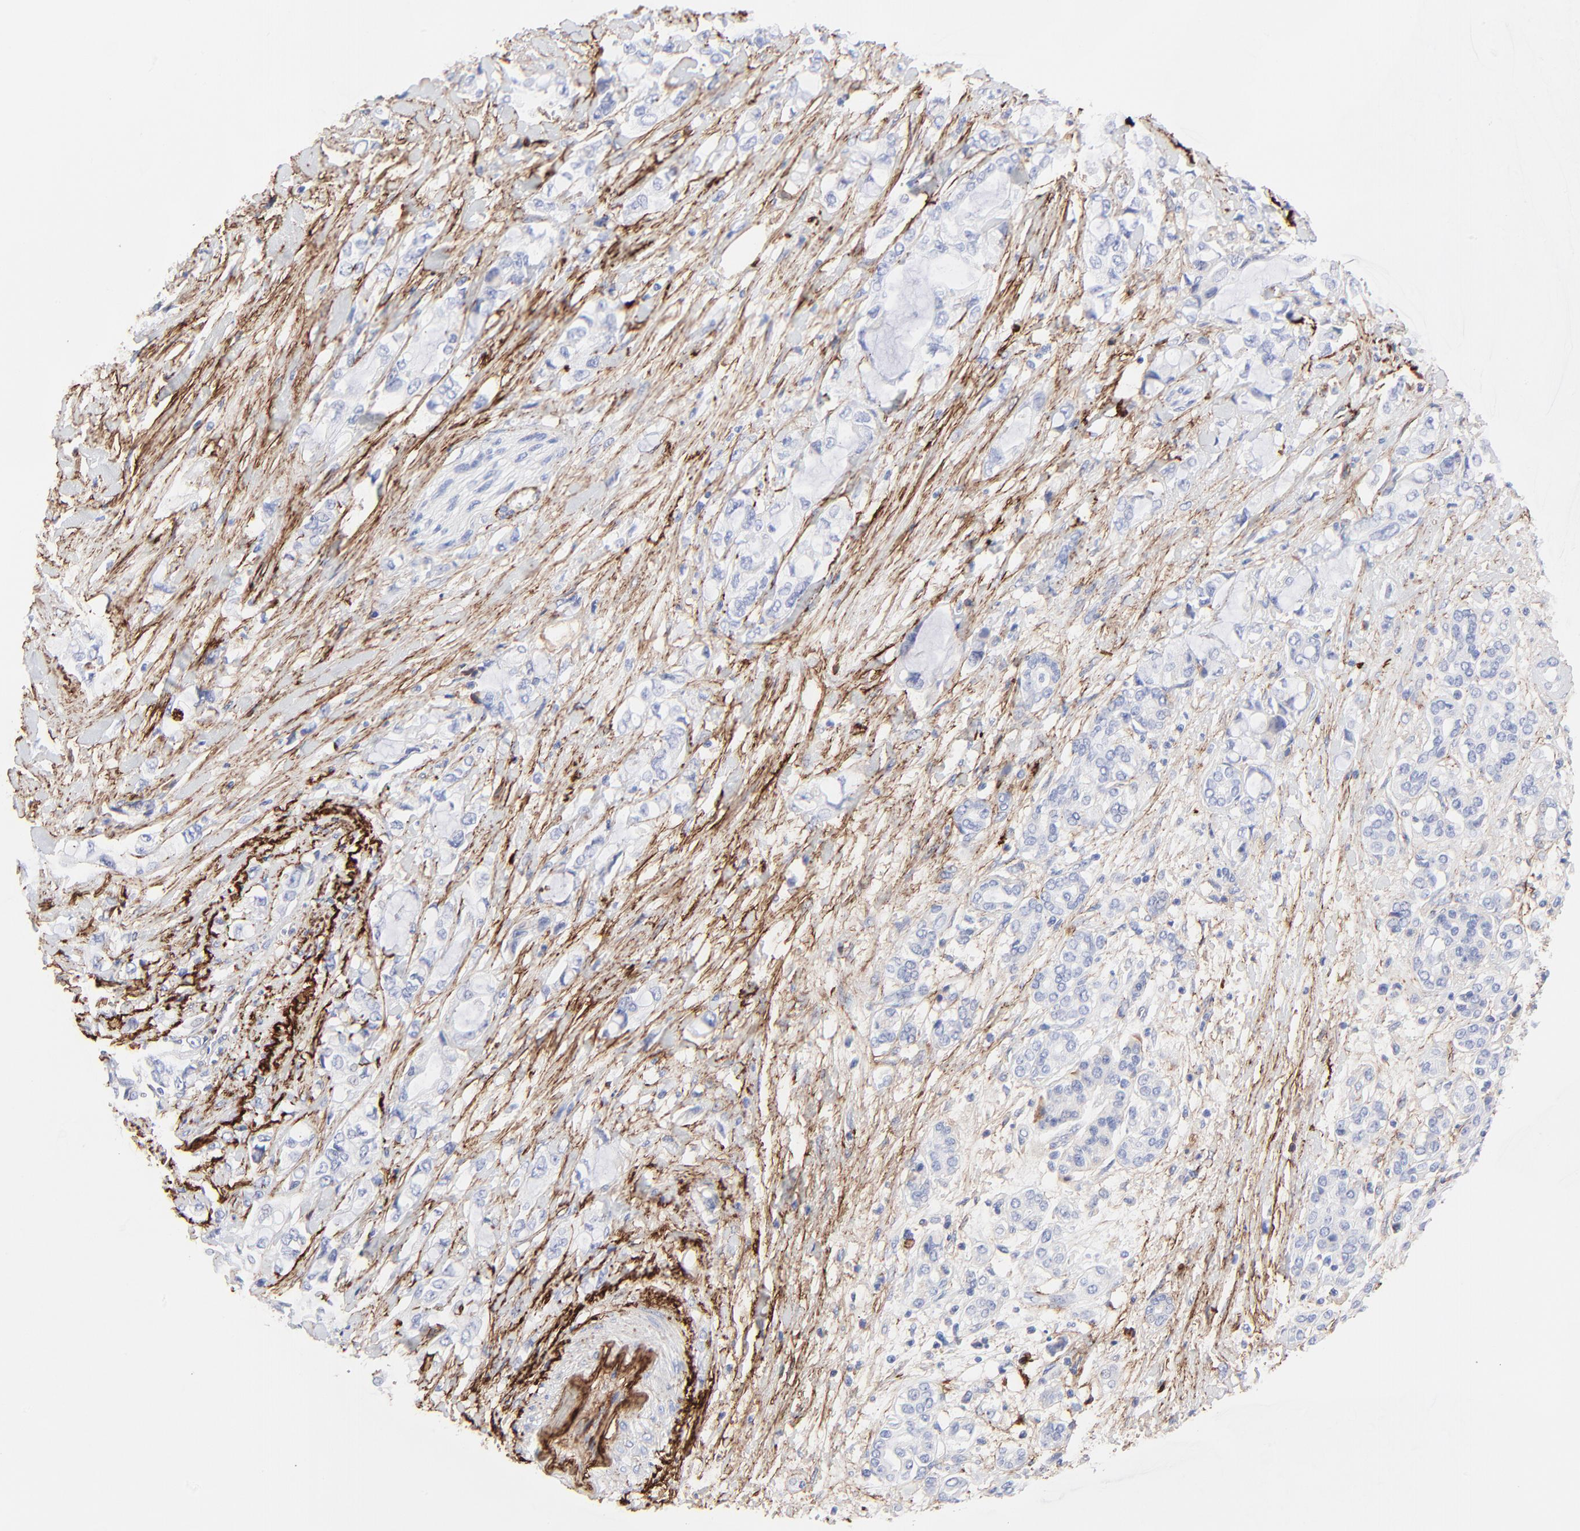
{"staining": {"intensity": "negative", "quantity": "none", "location": "none"}, "tissue": "pancreatic cancer", "cell_type": "Tumor cells", "image_type": "cancer", "snomed": [{"axis": "morphology", "description": "Adenocarcinoma, NOS"}, {"axis": "topography", "description": "Pancreas"}], "caption": "A histopathology image of human pancreatic cancer is negative for staining in tumor cells. (Stains: DAB (3,3'-diaminobenzidine) immunohistochemistry (IHC) with hematoxylin counter stain, Microscopy: brightfield microscopy at high magnification).", "gene": "FBLN2", "patient": {"sex": "female", "age": 70}}